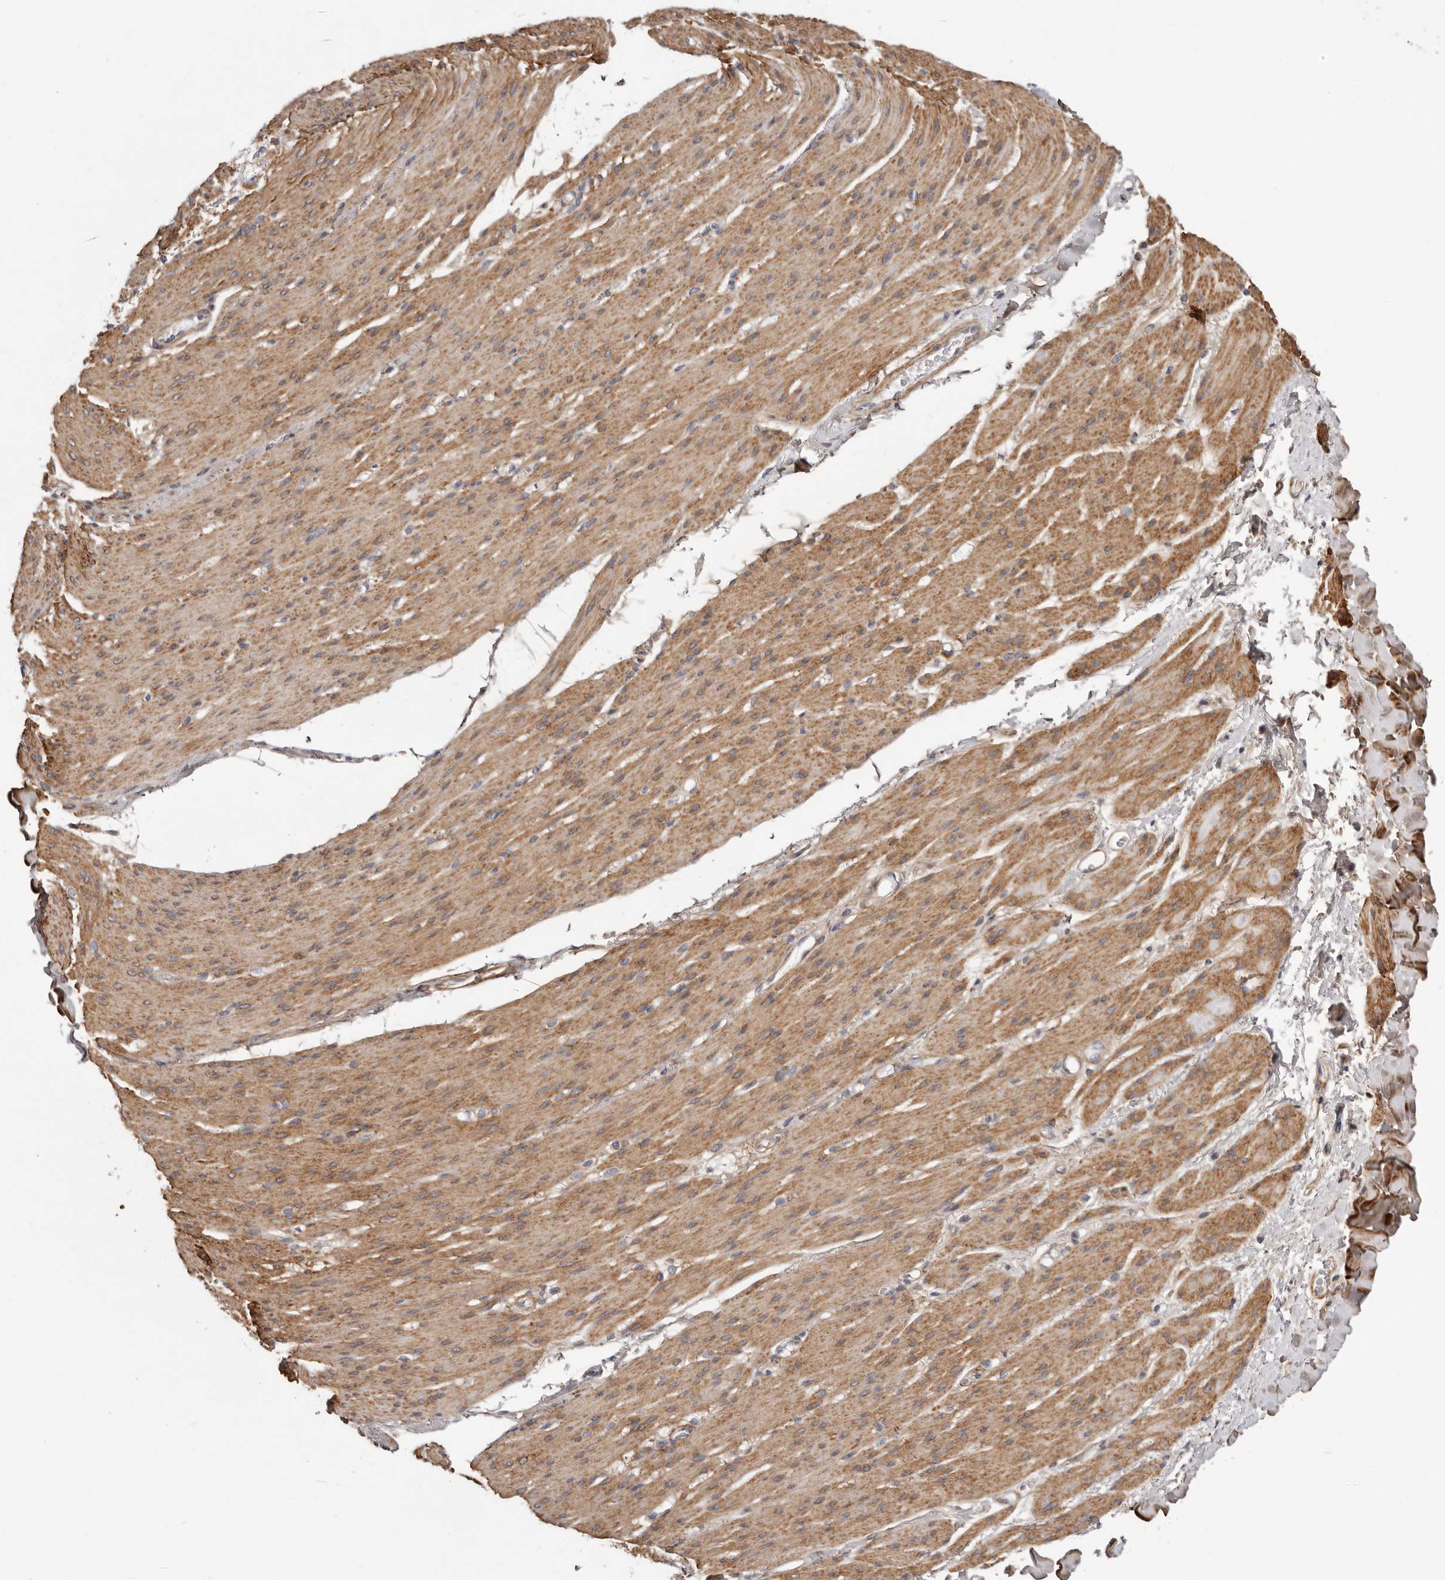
{"staining": {"intensity": "moderate", "quantity": ">75%", "location": "cytoplasmic/membranous"}, "tissue": "smooth muscle", "cell_type": "Smooth muscle cells", "image_type": "normal", "snomed": [{"axis": "morphology", "description": "Normal tissue, NOS"}, {"axis": "topography", "description": "Colon"}, {"axis": "topography", "description": "Peripheral nerve tissue"}], "caption": "Immunohistochemical staining of benign smooth muscle displays >75% levels of moderate cytoplasmic/membranous protein staining in about >75% of smooth muscle cells. (Stains: DAB in brown, nuclei in blue, Microscopy: brightfield microscopy at high magnification).", "gene": "MRPS10", "patient": {"sex": "female", "age": 61}}